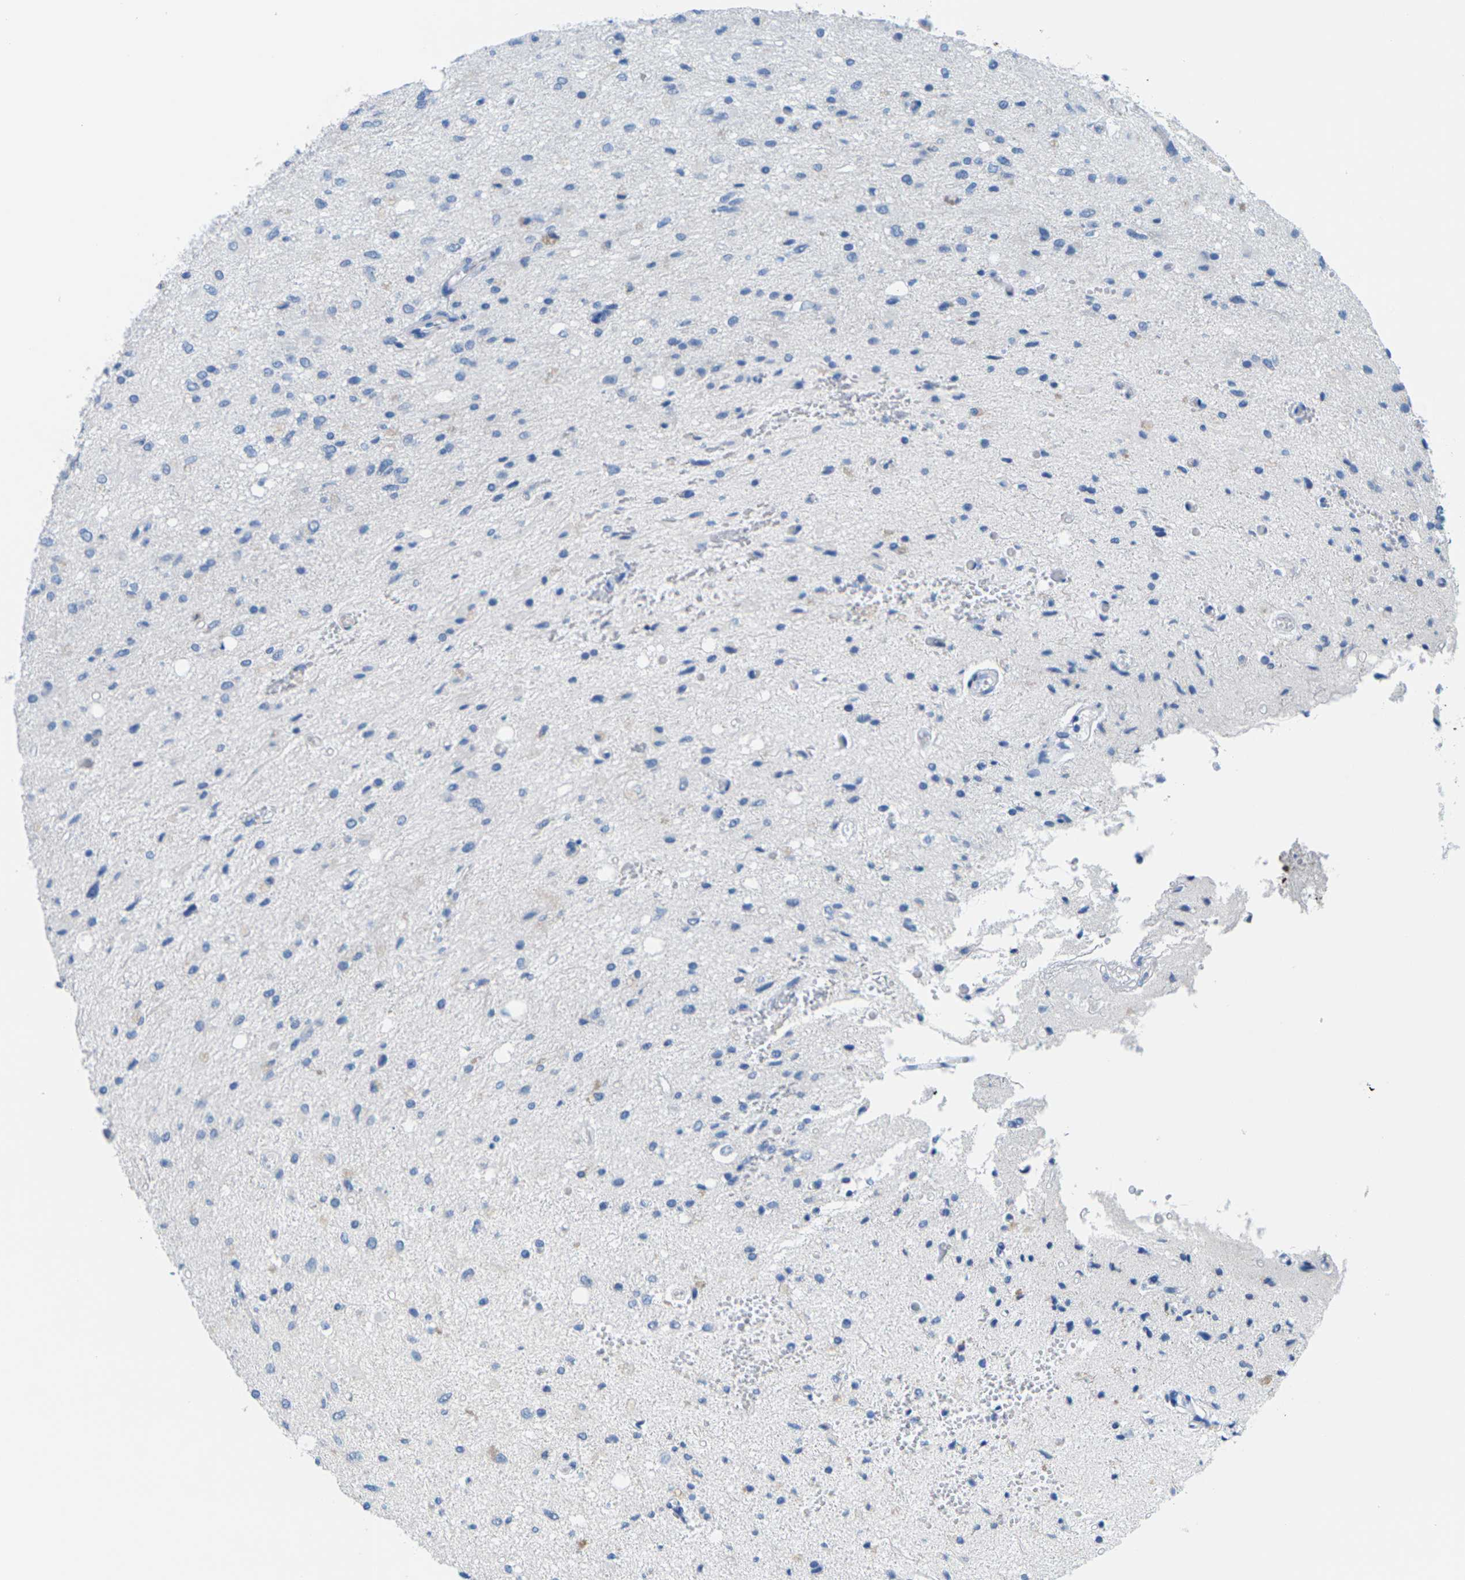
{"staining": {"intensity": "negative", "quantity": "none", "location": "none"}, "tissue": "glioma", "cell_type": "Tumor cells", "image_type": "cancer", "snomed": [{"axis": "morphology", "description": "Glioma, malignant, Low grade"}, {"axis": "topography", "description": "Brain"}], "caption": "The photomicrograph reveals no significant expression in tumor cells of glioma.", "gene": "SLC12A1", "patient": {"sex": "male", "age": 77}}